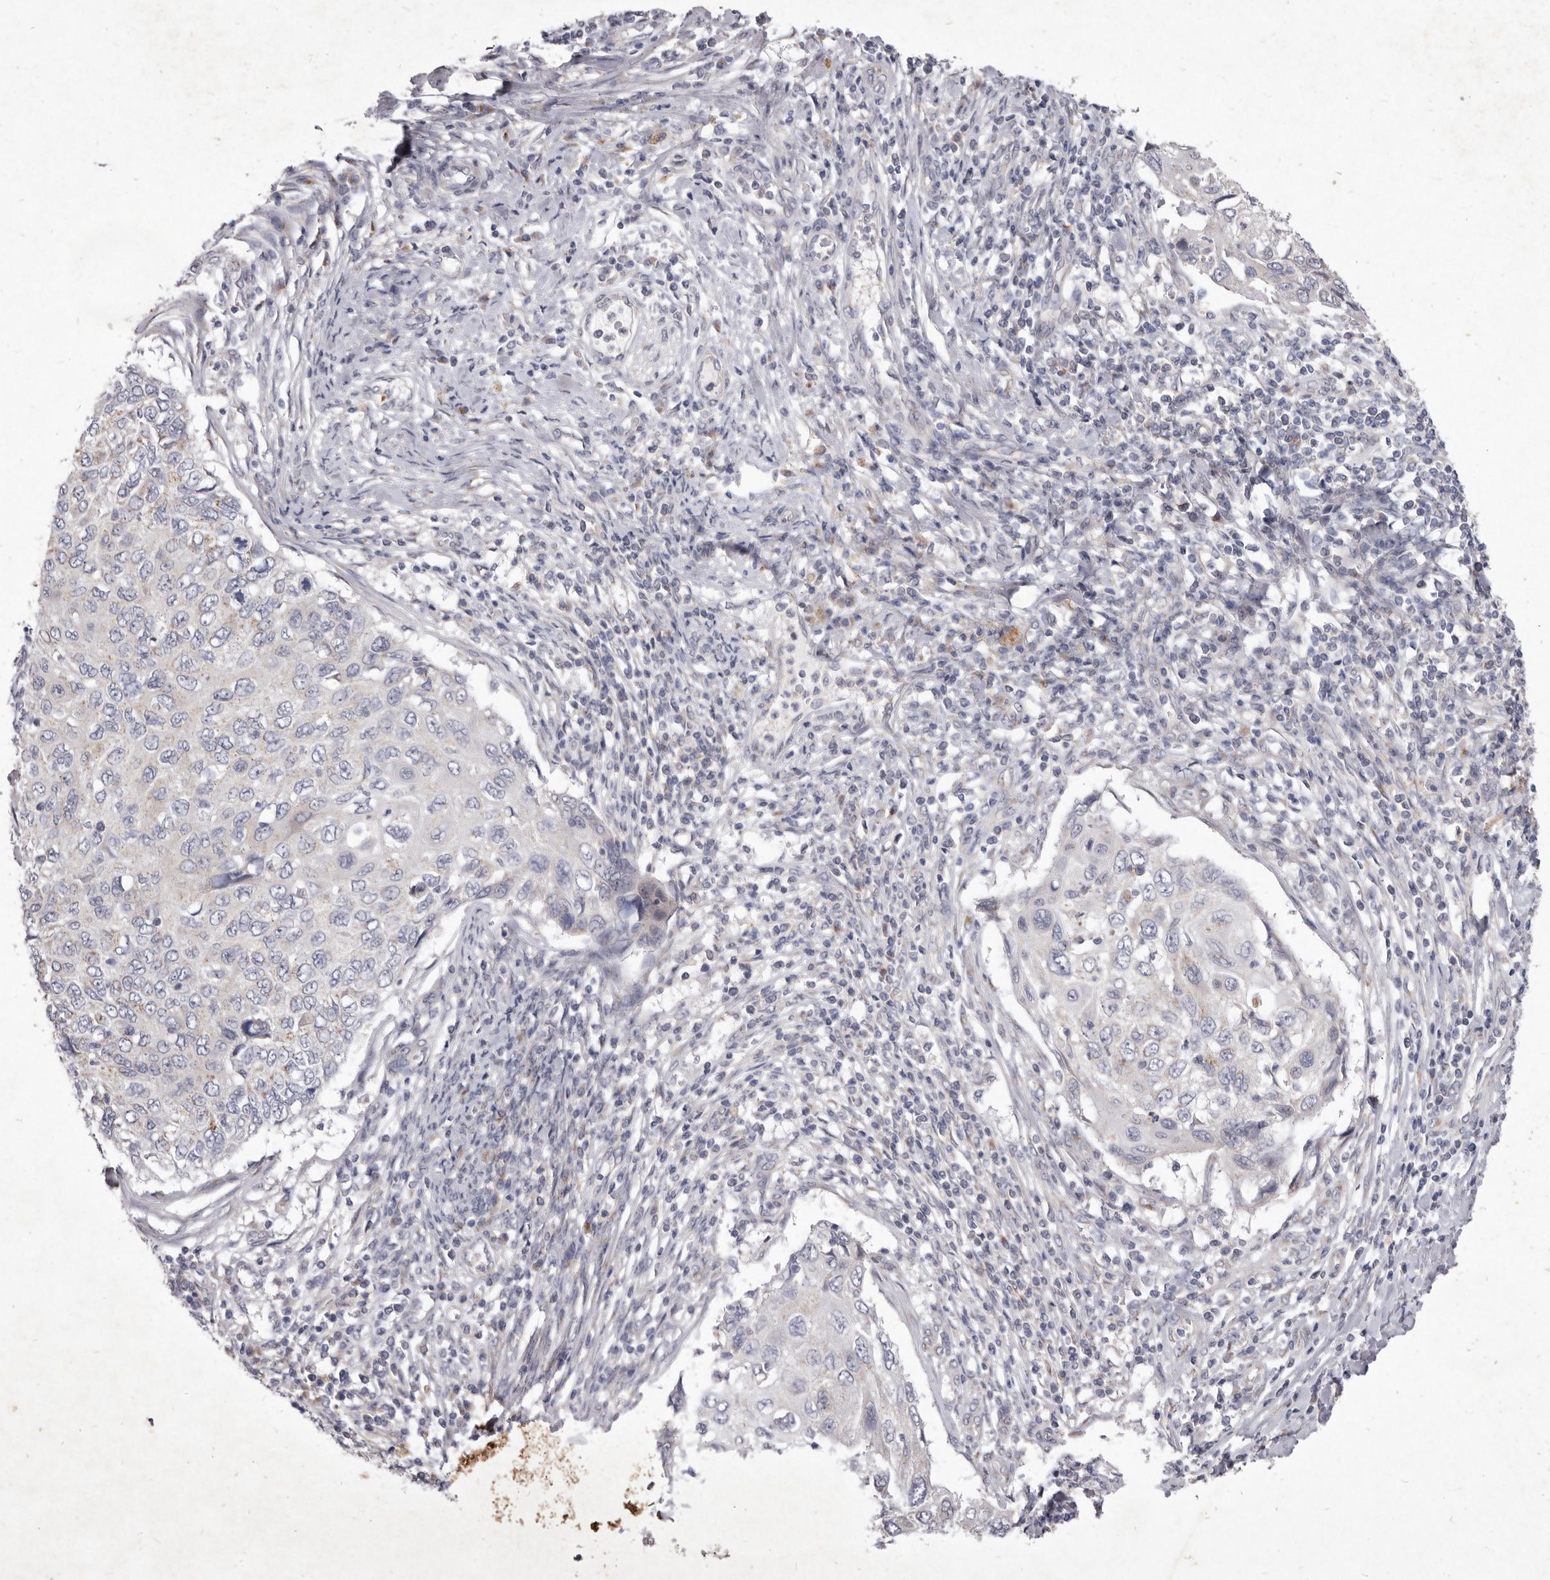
{"staining": {"intensity": "negative", "quantity": "none", "location": "none"}, "tissue": "cervical cancer", "cell_type": "Tumor cells", "image_type": "cancer", "snomed": [{"axis": "morphology", "description": "Squamous cell carcinoma, NOS"}, {"axis": "topography", "description": "Cervix"}], "caption": "This is a micrograph of immunohistochemistry (IHC) staining of cervical cancer, which shows no positivity in tumor cells. (Brightfield microscopy of DAB immunohistochemistry at high magnification).", "gene": "P2RX6", "patient": {"sex": "female", "age": 70}}